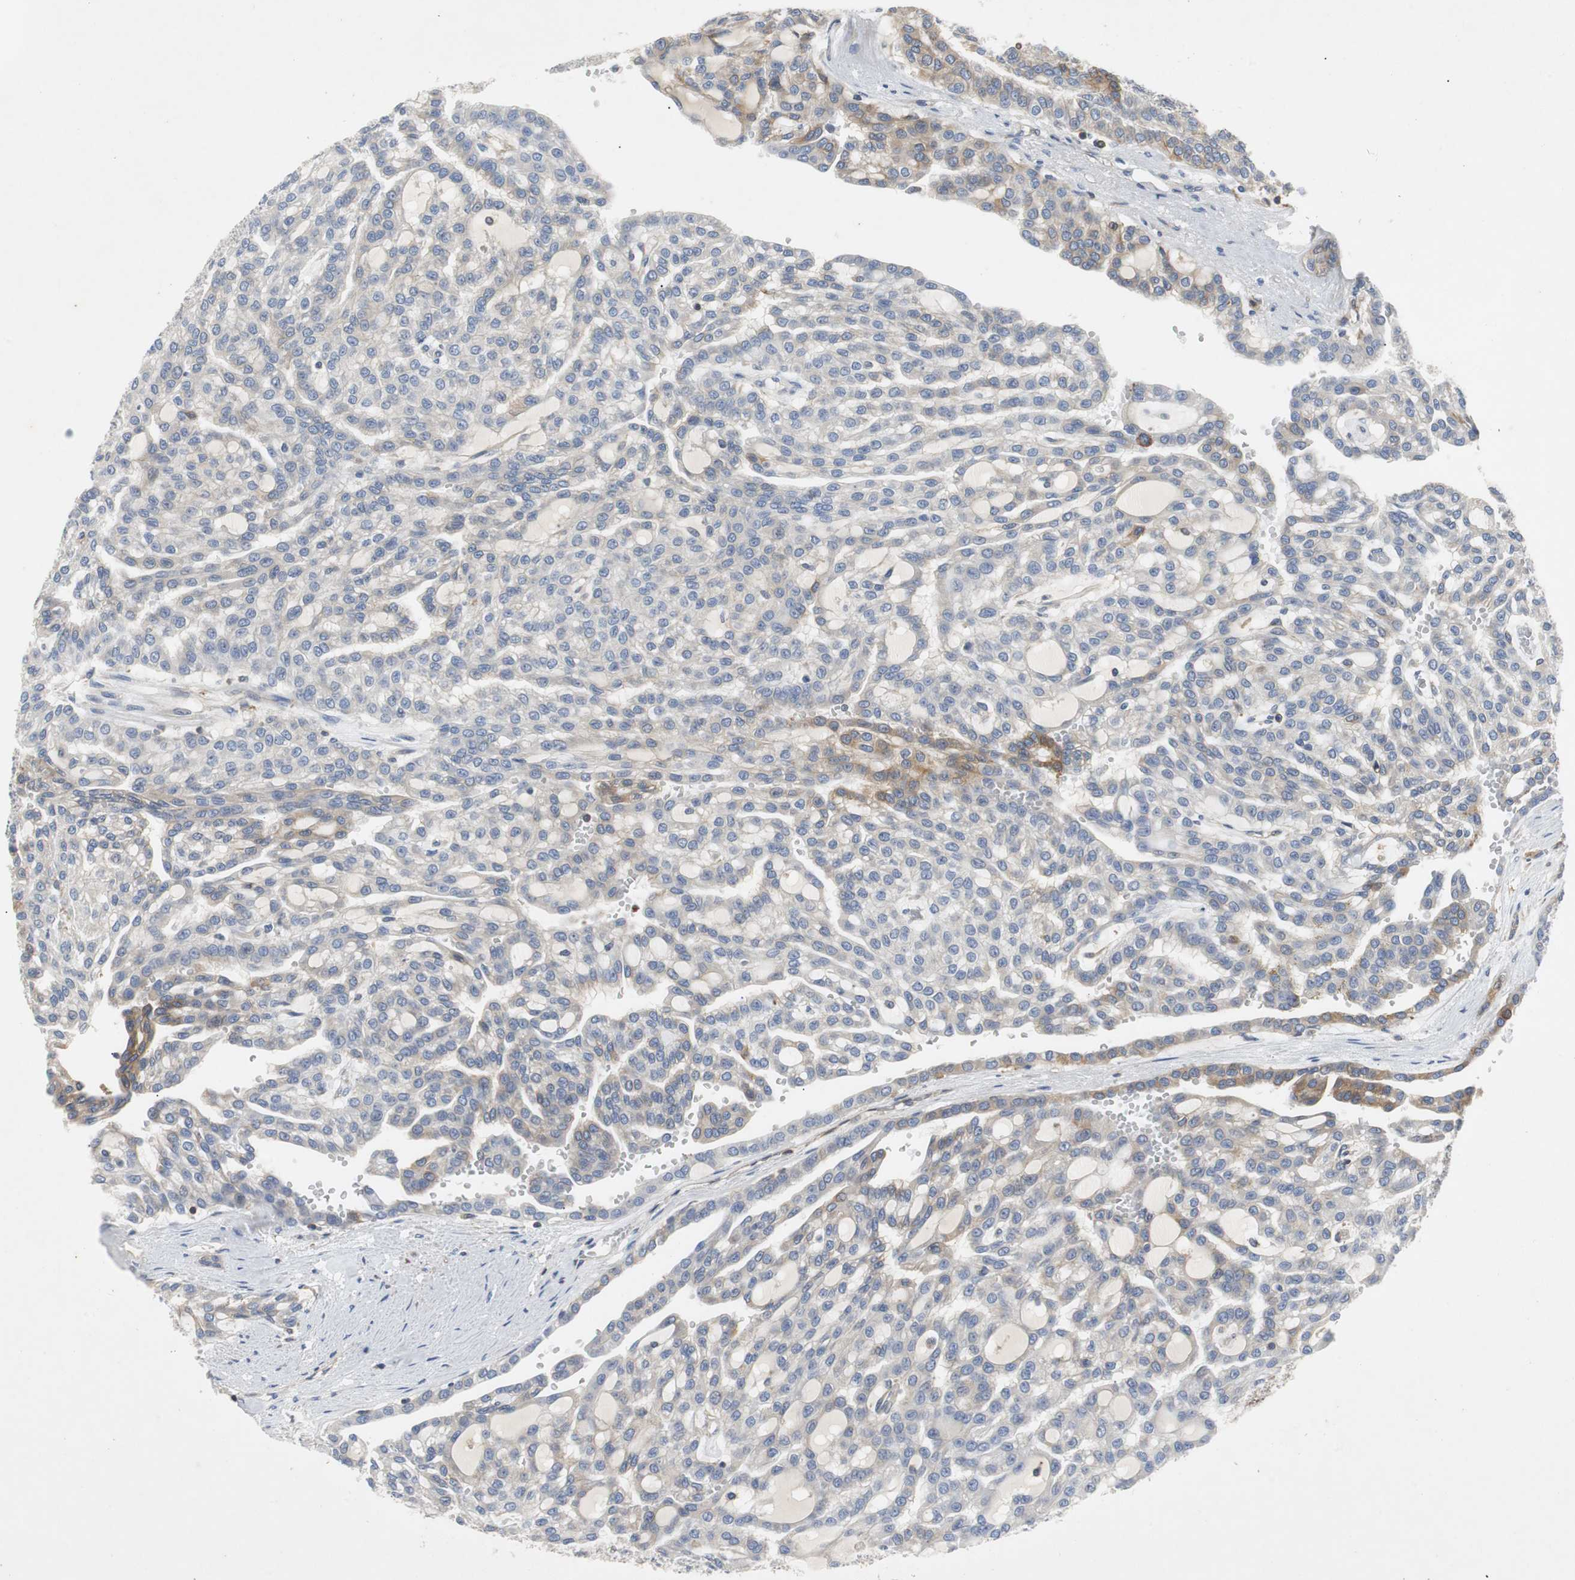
{"staining": {"intensity": "moderate", "quantity": "<25%", "location": "cytoplasmic/membranous"}, "tissue": "renal cancer", "cell_type": "Tumor cells", "image_type": "cancer", "snomed": [{"axis": "morphology", "description": "Adenocarcinoma, NOS"}, {"axis": "topography", "description": "Kidney"}], "caption": "Immunohistochemistry histopathology image of renal cancer (adenocarcinoma) stained for a protein (brown), which exhibits low levels of moderate cytoplasmic/membranous staining in approximately <25% of tumor cells.", "gene": "GYS1", "patient": {"sex": "male", "age": 63}}